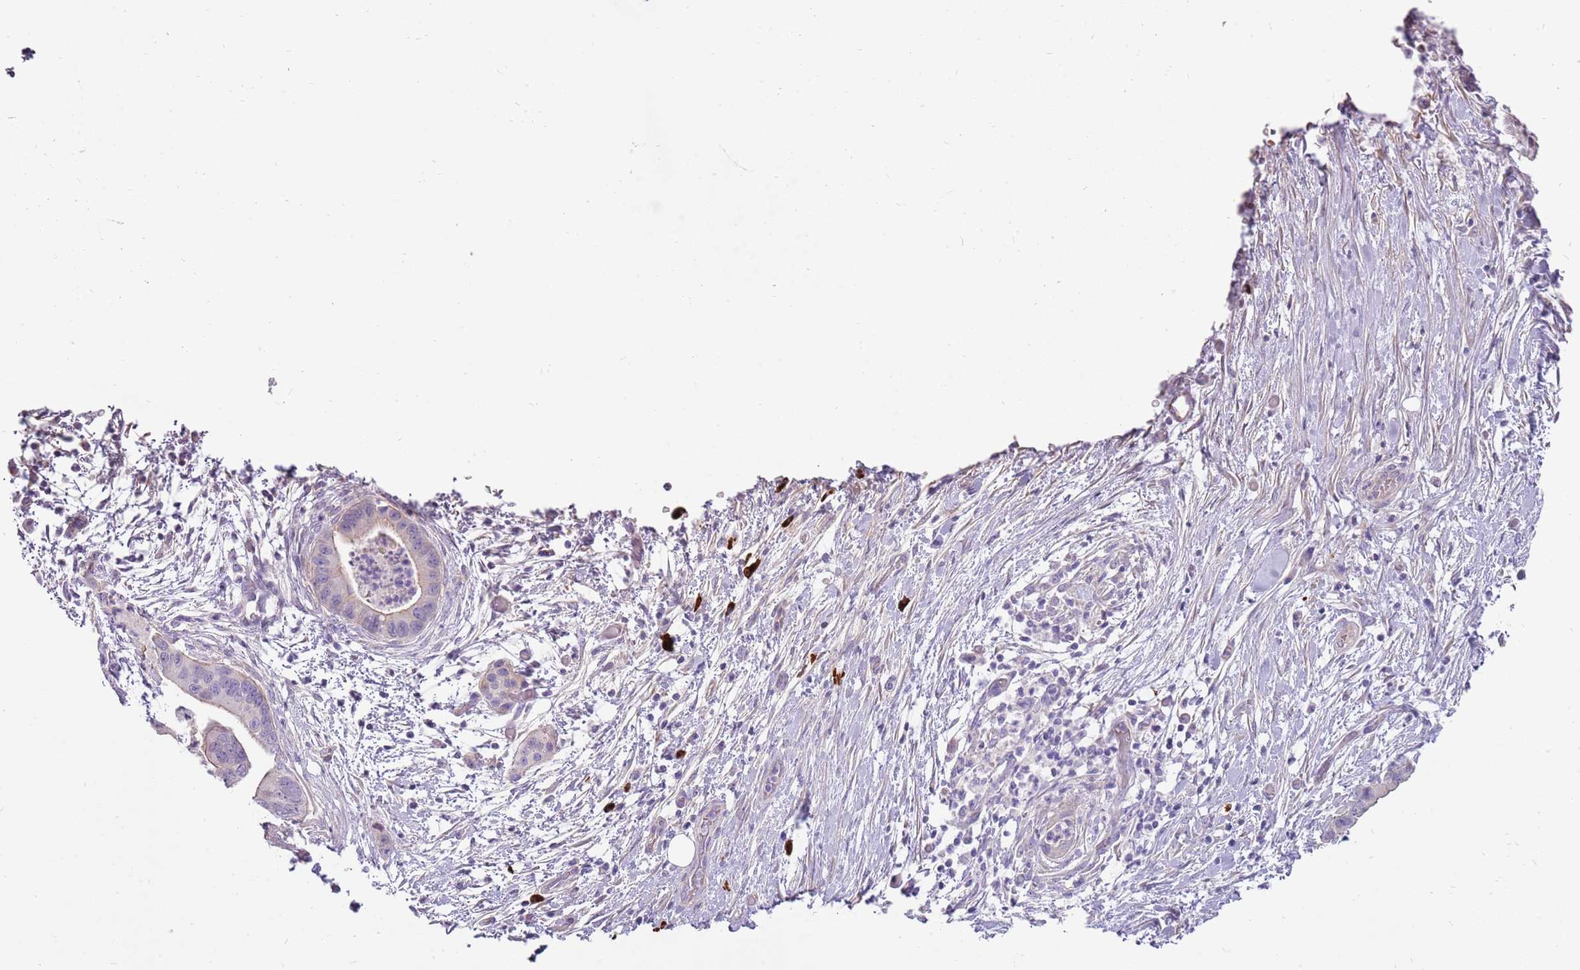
{"staining": {"intensity": "negative", "quantity": "none", "location": "none"}, "tissue": "pancreatic cancer", "cell_type": "Tumor cells", "image_type": "cancer", "snomed": [{"axis": "morphology", "description": "Adenocarcinoma, NOS"}, {"axis": "topography", "description": "Pancreas"}], "caption": "A photomicrograph of pancreatic cancer stained for a protein displays no brown staining in tumor cells.", "gene": "MCUB", "patient": {"sex": "male", "age": 73}}